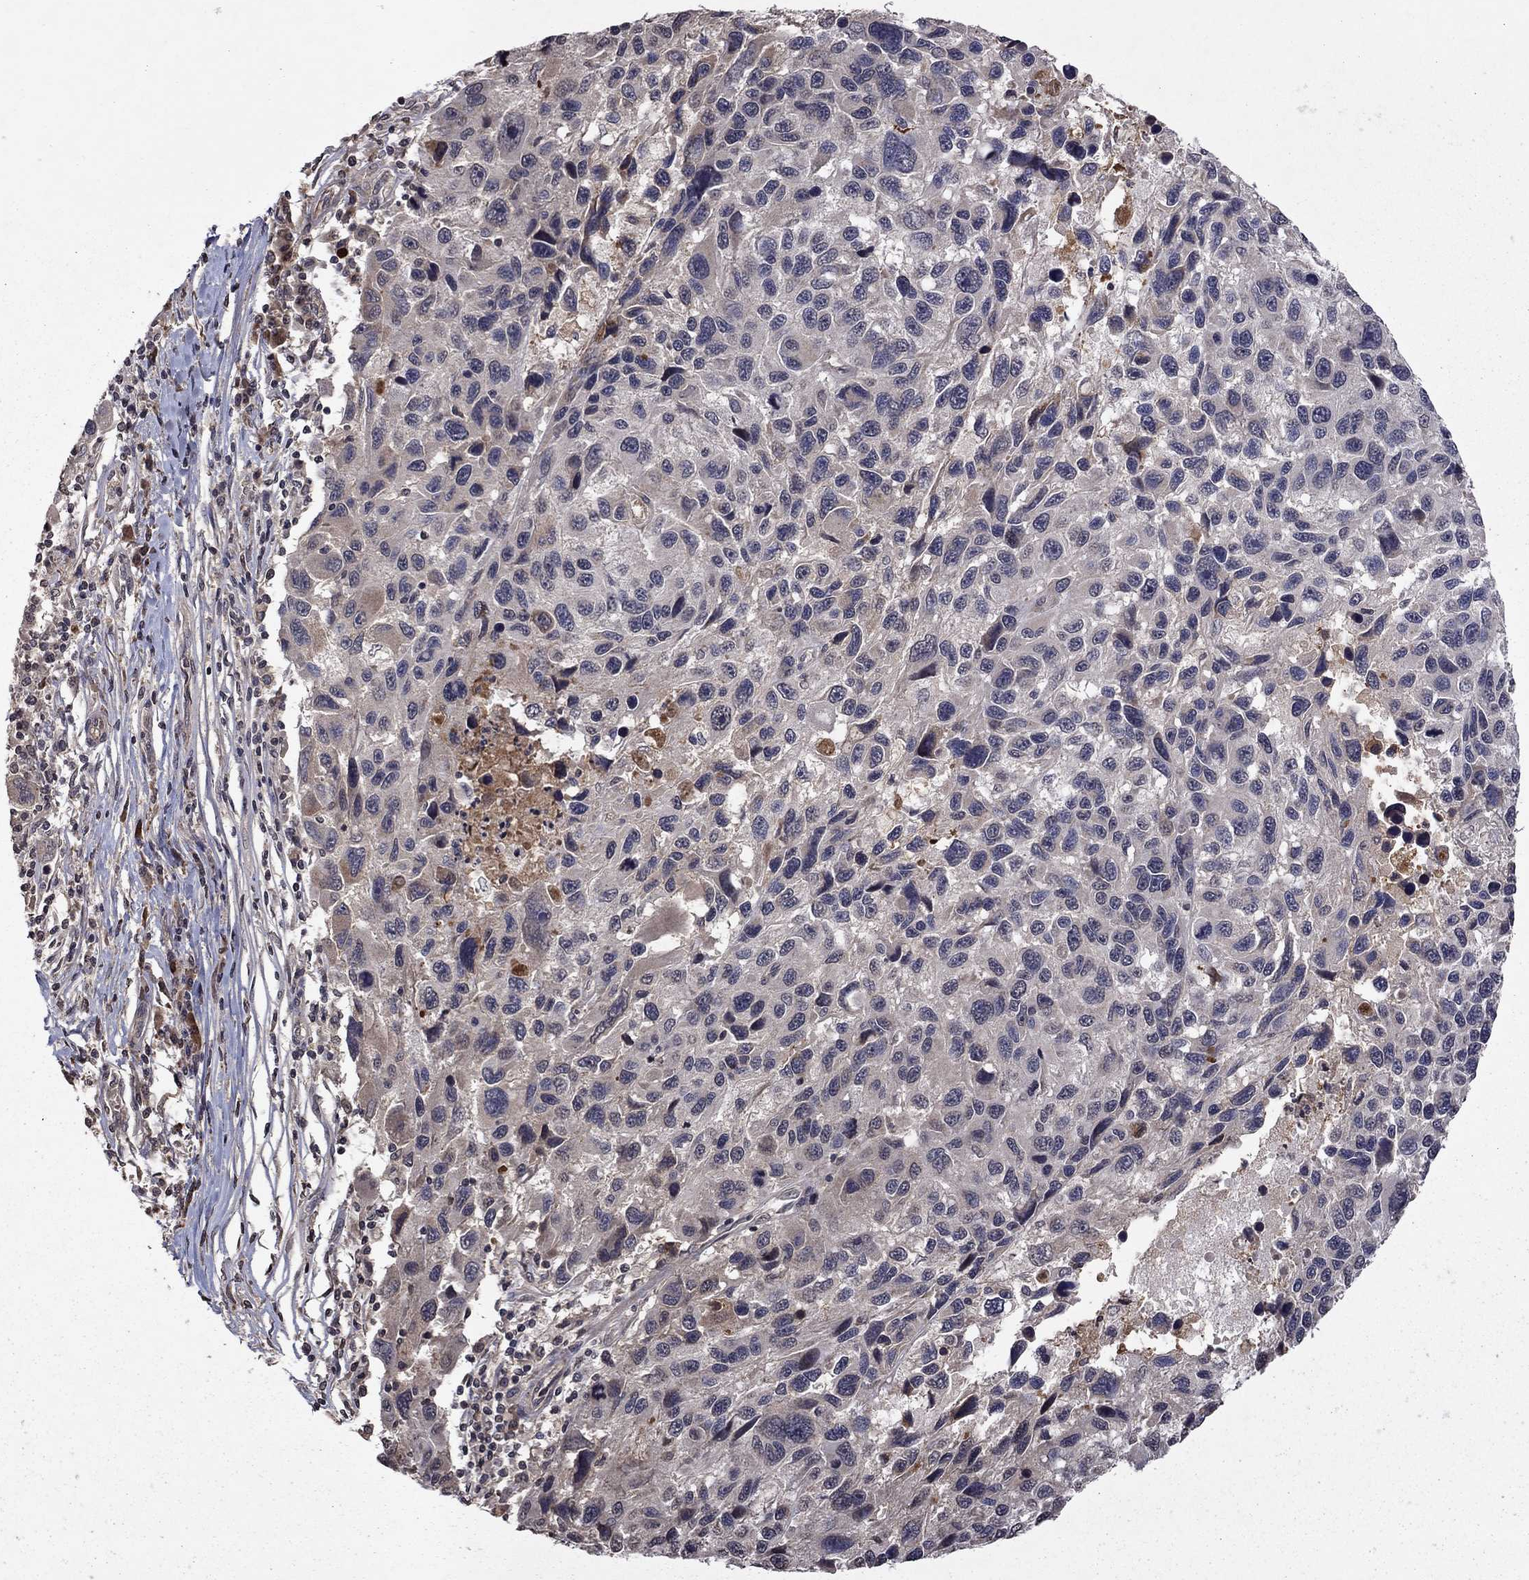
{"staining": {"intensity": "negative", "quantity": "none", "location": "none"}, "tissue": "melanoma", "cell_type": "Tumor cells", "image_type": "cancer", "snomed": [{"axis": "morphology", "description": "Malignant melanoma, NOS"}, {"axis": "topography", "description": "Skin"}], "caption": "Protein analysis of melanoma demonstrates no significant expression in tumor cells. (Immunohistochemistry (ihc), brightfield microscopy, high magnification).", "gene": "NLGN1", "patient": {"sex": "male", "age": 53}}